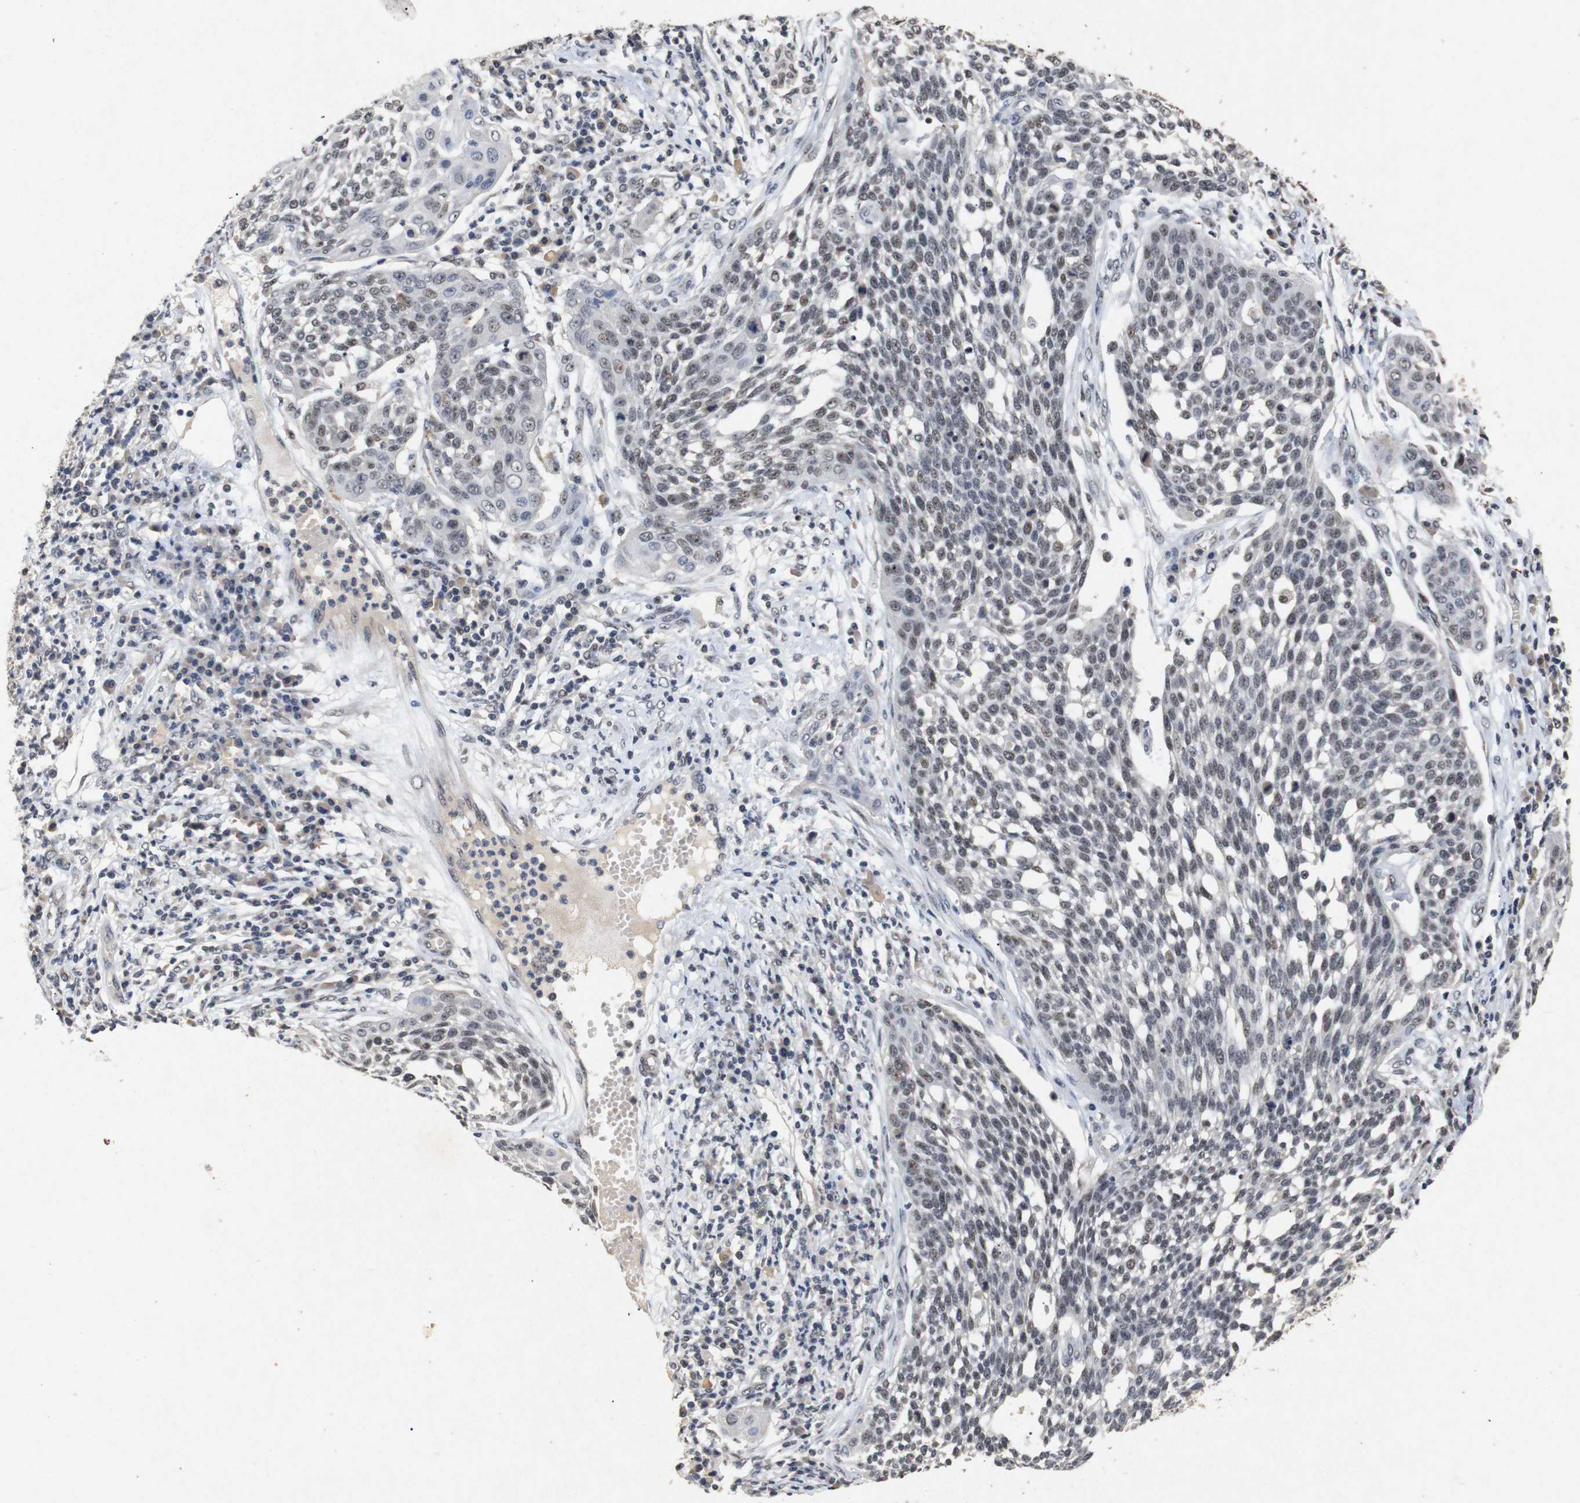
{"staining": {"intensity": "moderate", "quantity": ">75%", "location": "nuclear"}, "tissue": "cervical cancer", "cell_type": "Tumor cells", "image_type": "cancer", "snomed": [{"axis": "morphology", "description": "Squamous cell carcinoma, NOS"}, {"axis": "topography", "description": "Cervix"}], "caption": "Immunohistochemistry image of squamous cell carcinoma (cervical) stained for a protein (brown), which exhibits medium levels of moderate nuclear staining in approximately >75% of tumor cells.", "gene": "PARN", "patient": {"sex": "female", "age": 34}}